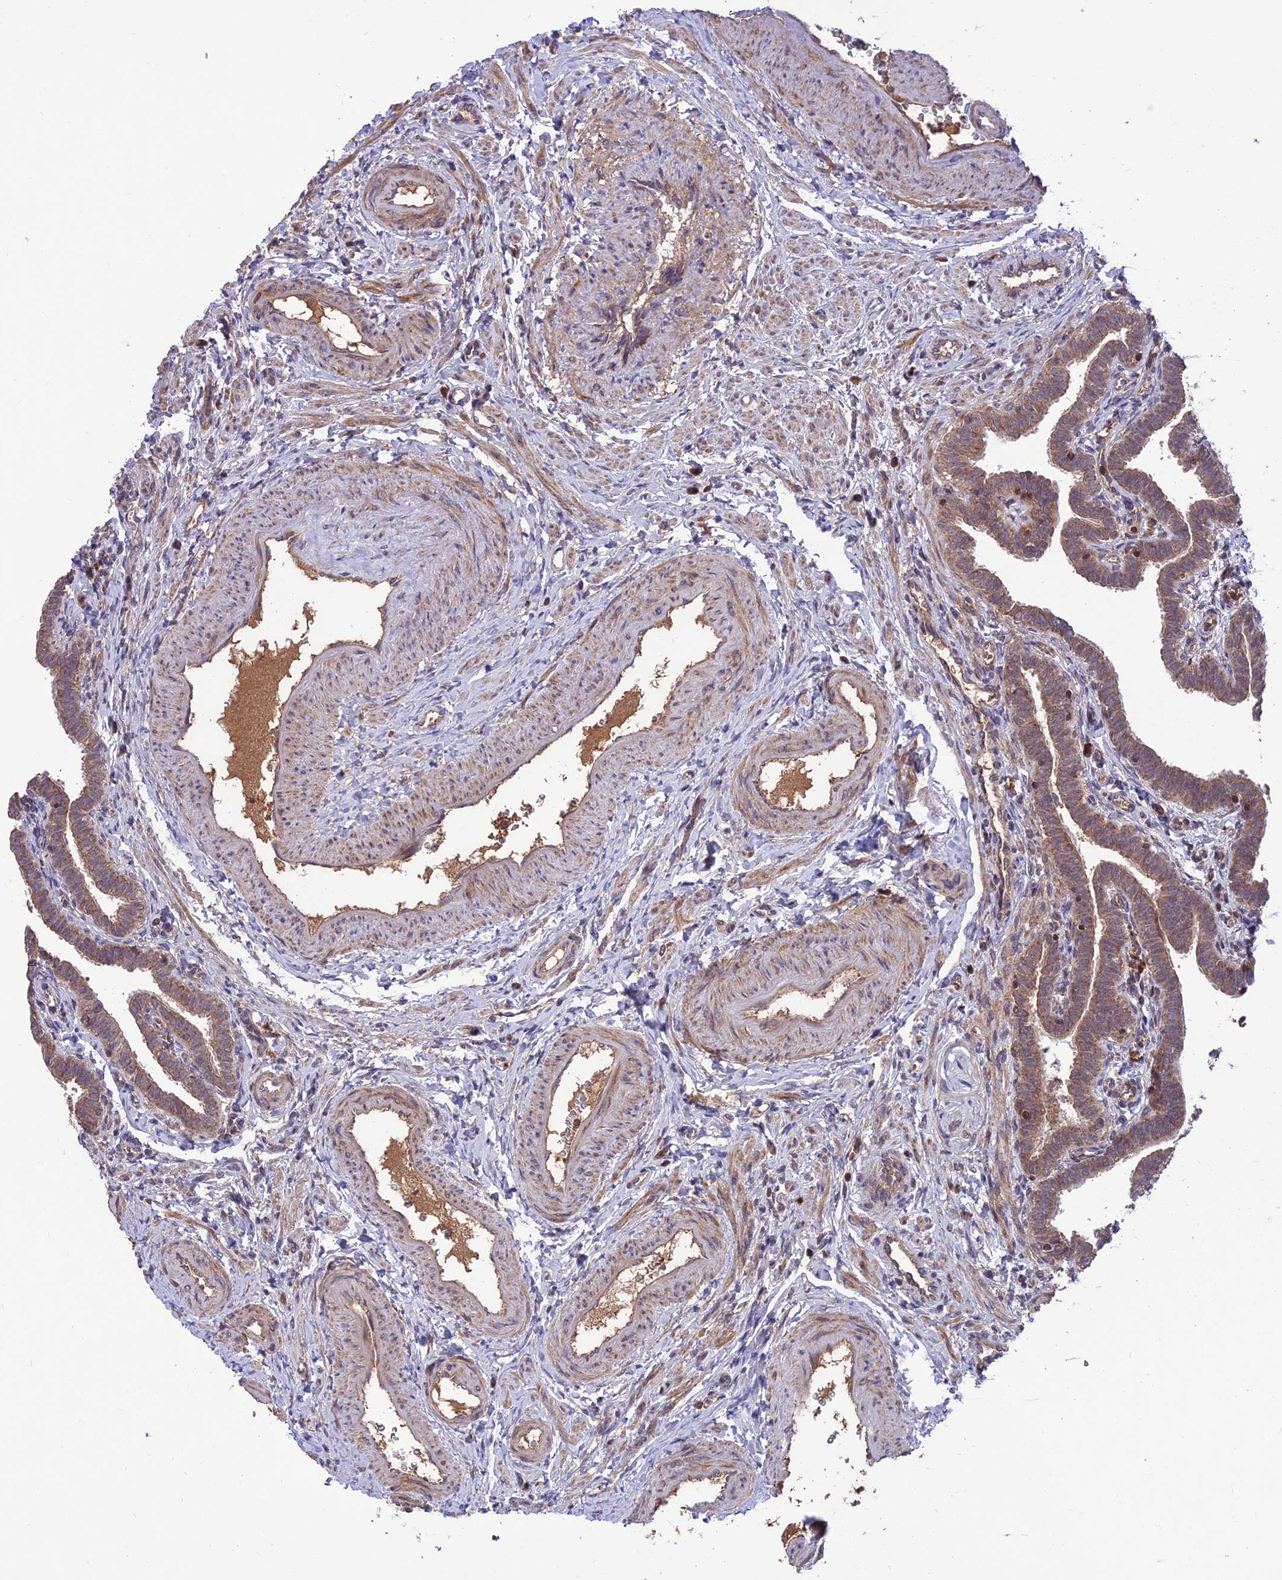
{"staining": {"intensity": "moderate", "quantity": ">75%", "location": "cytoplasmic/membranous"}, "tissue": "fallopian tube", "cell_type": "Glandular cells", "image_type": "normal", "snomed": [{"axis": "morphology", "description": "Normal tissue, NOS"}, {"axis": "topography", "description": "Fallopian tube"}], "caption": "Benign fallopian tube displays moderate cytoplasmic/membranous positivity in about >75% of glandular cells, visualized by immunohistochemistry. The protein is stained brown, and the nuclei are stained in blue (DAB (3,3'-diaminobenzidine) IHC with brightfield microscopy, high magnification).", "gene": "NDUFC1", "patient": {"sex": "female", "age": 36}}